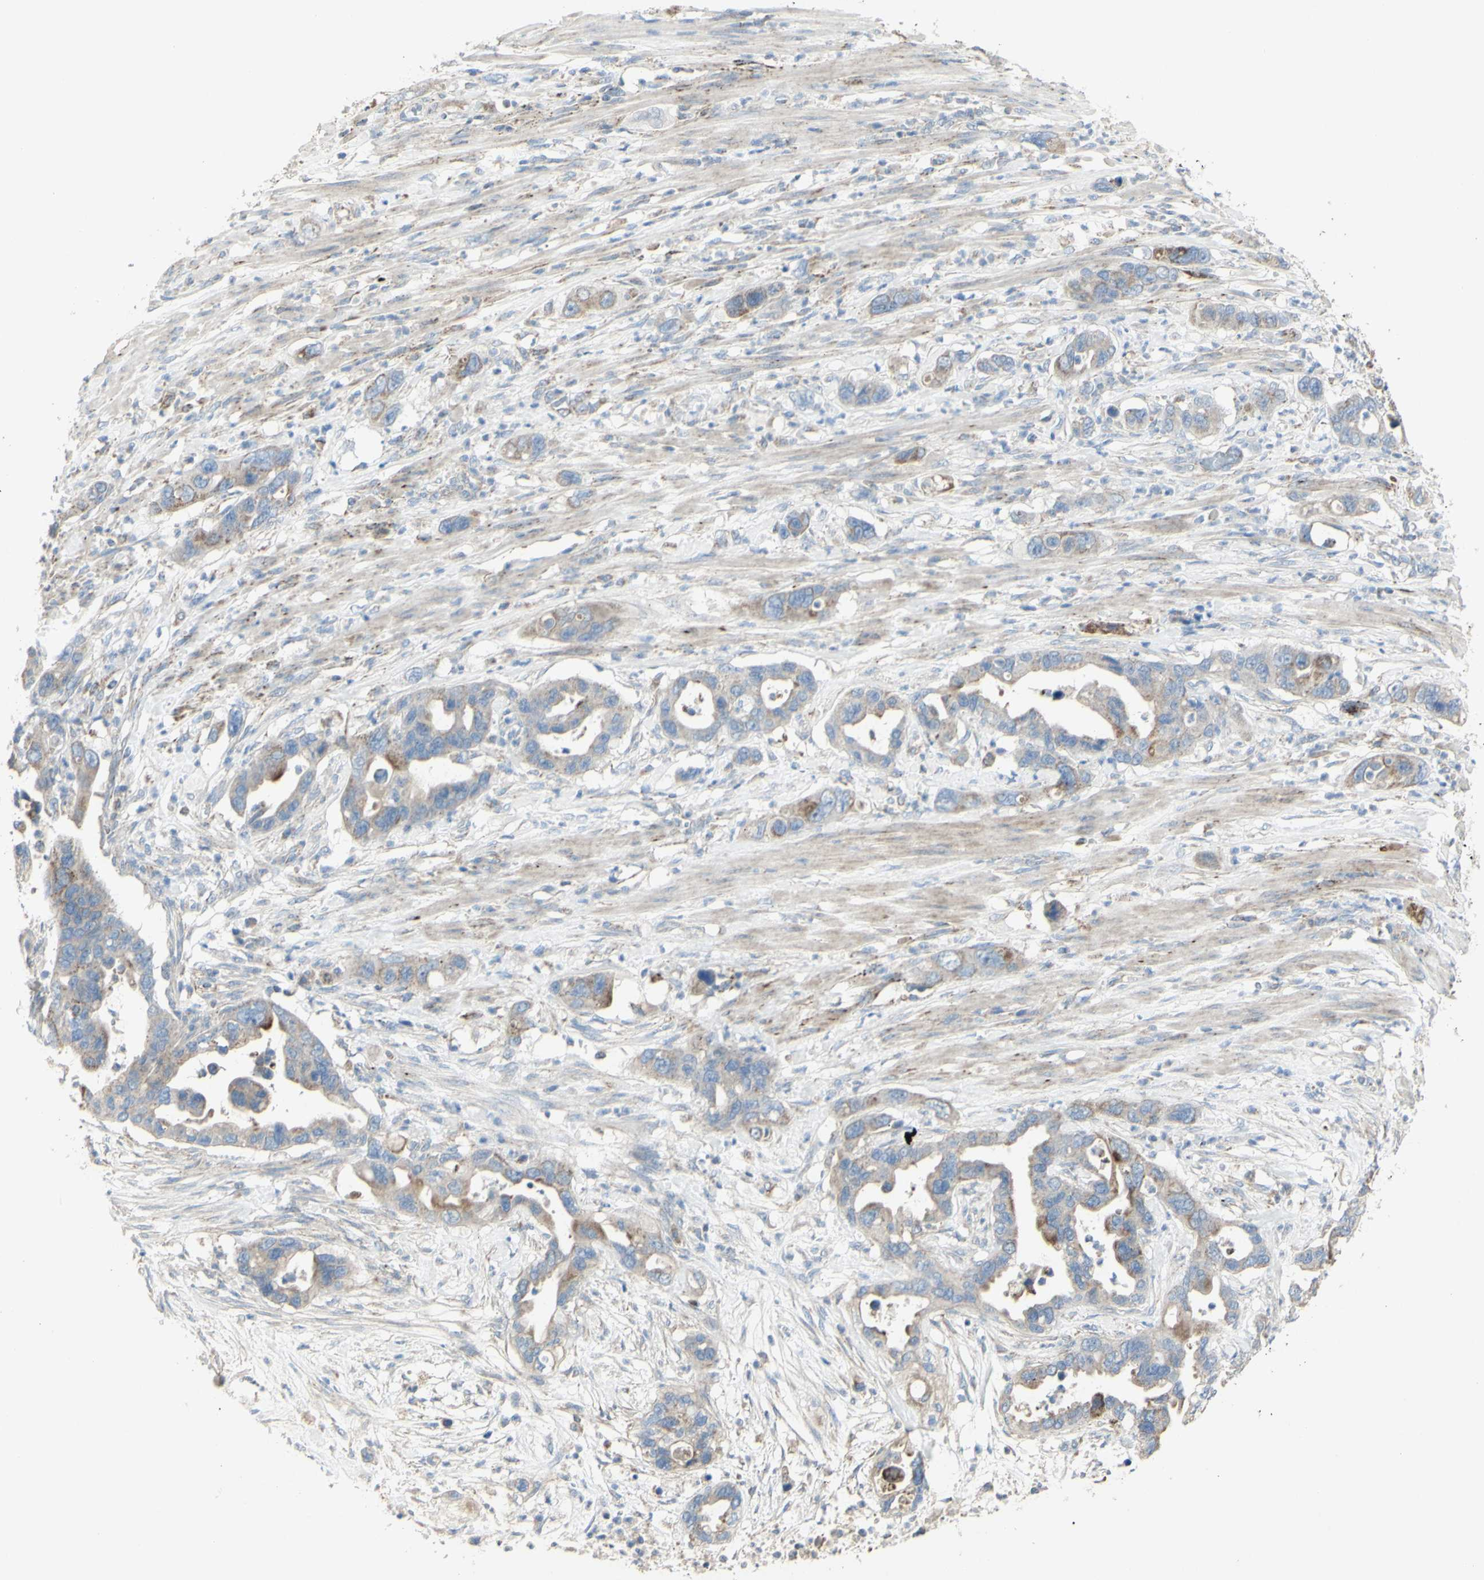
{"staining": {"intensity": "weak", "quantity": "<25%", "location": "cytoplasmic/membranous"}, "tissue": "pancreatic cancer", "cell_type": "Tumor cells", "image_type": "cancer", "snomed": [{"axis": "morphology", "description": "Adenocarcinoma, NOS"}, {"axis": "topography", "description": "Pancreas"}], "caption": "Immunohistochemistry (IHC) histopathology image of neoplastic tissue: human adenocarcinoma (pancreatic) stained with DAB displays no significant protein staining in tumor cells. The staining is performed using DAB (3,3'-diaminobenzidine) brown chromogen with nuclei counter-stained in using hematoxylin.", "gene": "CNTNAP1", "patient": {"sex": "female", "age": 71}}